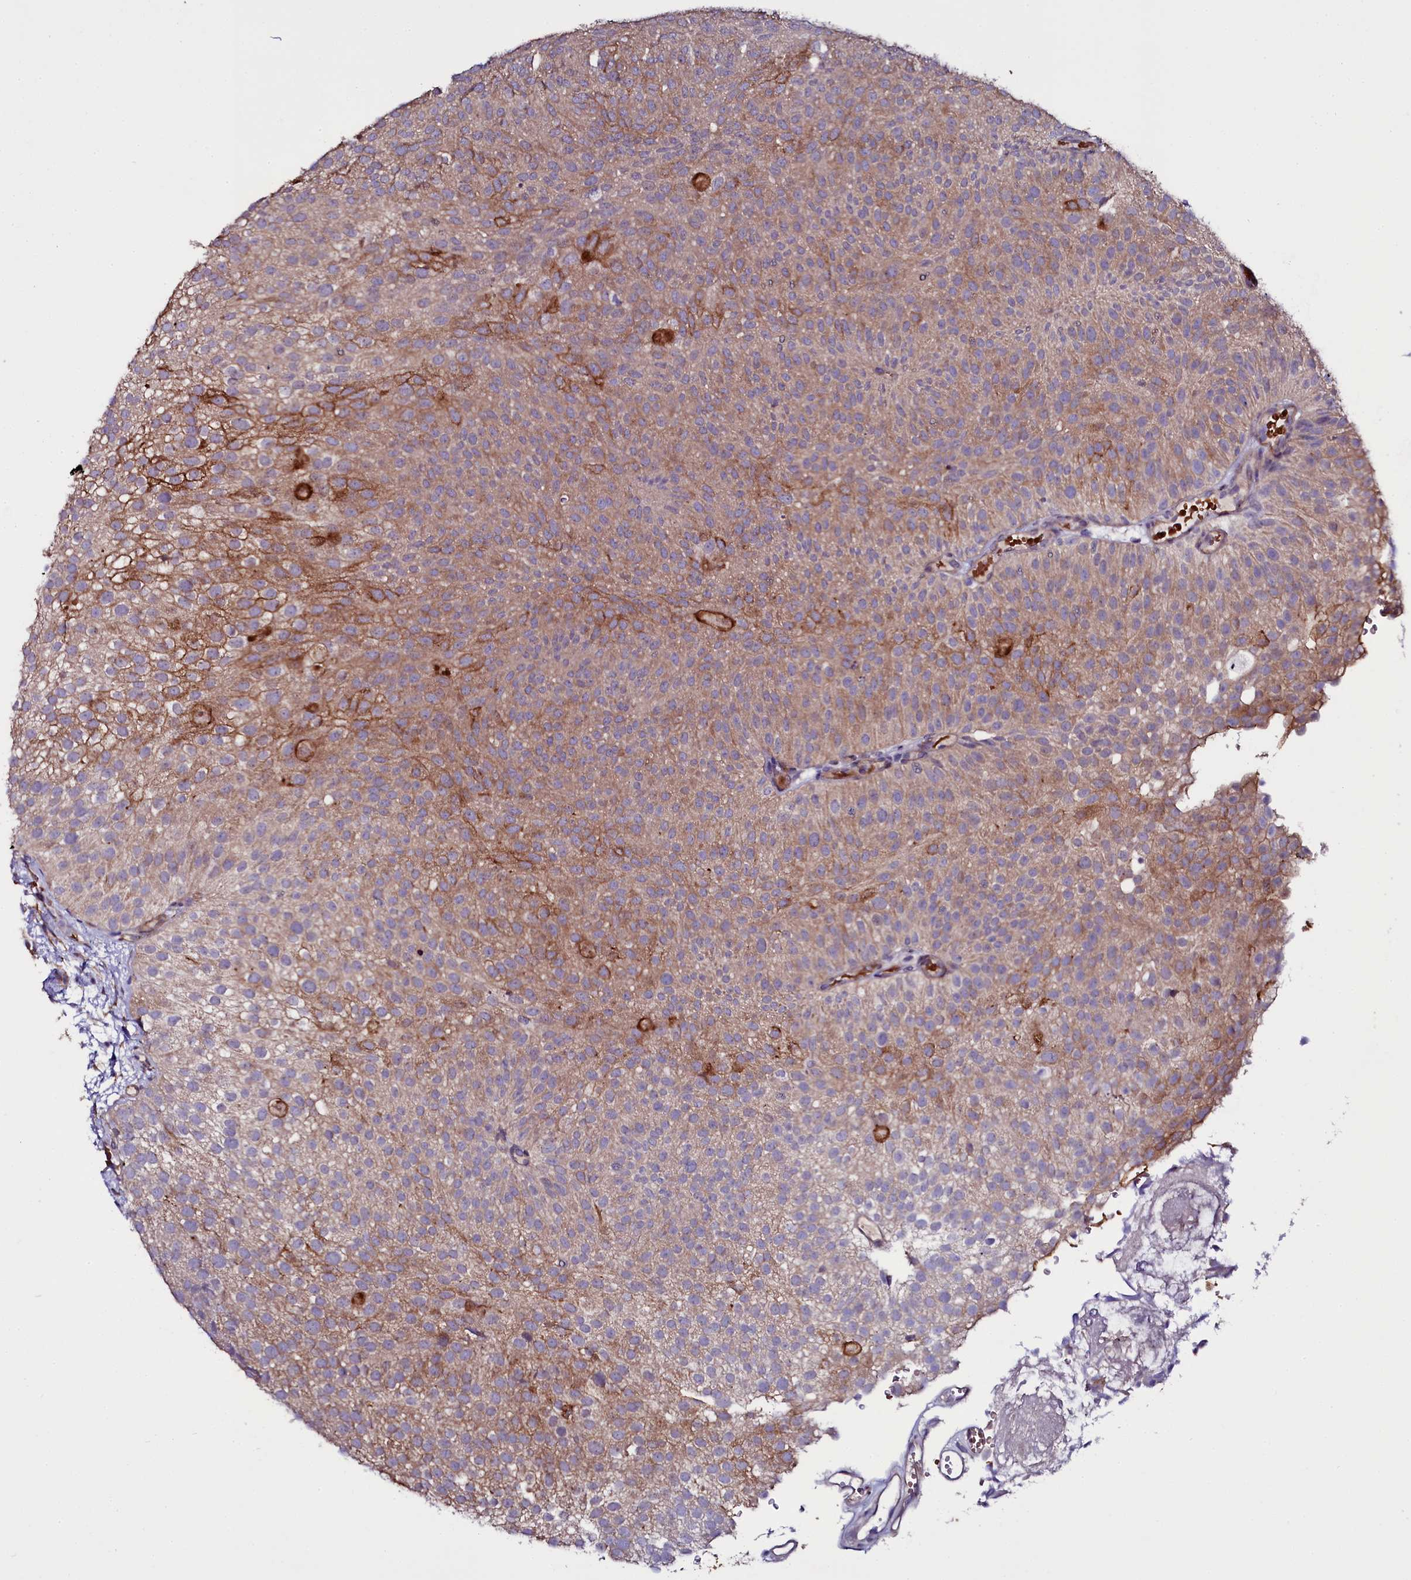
{"staining": {"intensity": "moderate", "quantity": "25%-75%", "location": "cytoplasmic/membranous"}, "tissue": "urothelial cancer", "cell_type": "Tumor cells", "image_type": "cancer", "snomed": [{"axis": "morphology", "description": "Urothelial carcinoma, Low grade"}, {"axis": "topography", "description": "Urinary bladder"}], "caption": "A photomicrograph of urothelial cancer stained for a protein shows moderate cytoplasmic/membranous brown staining in tumor cells.", "gene": "MEX3C", "patient": {"sex": "male", "age": 78}}